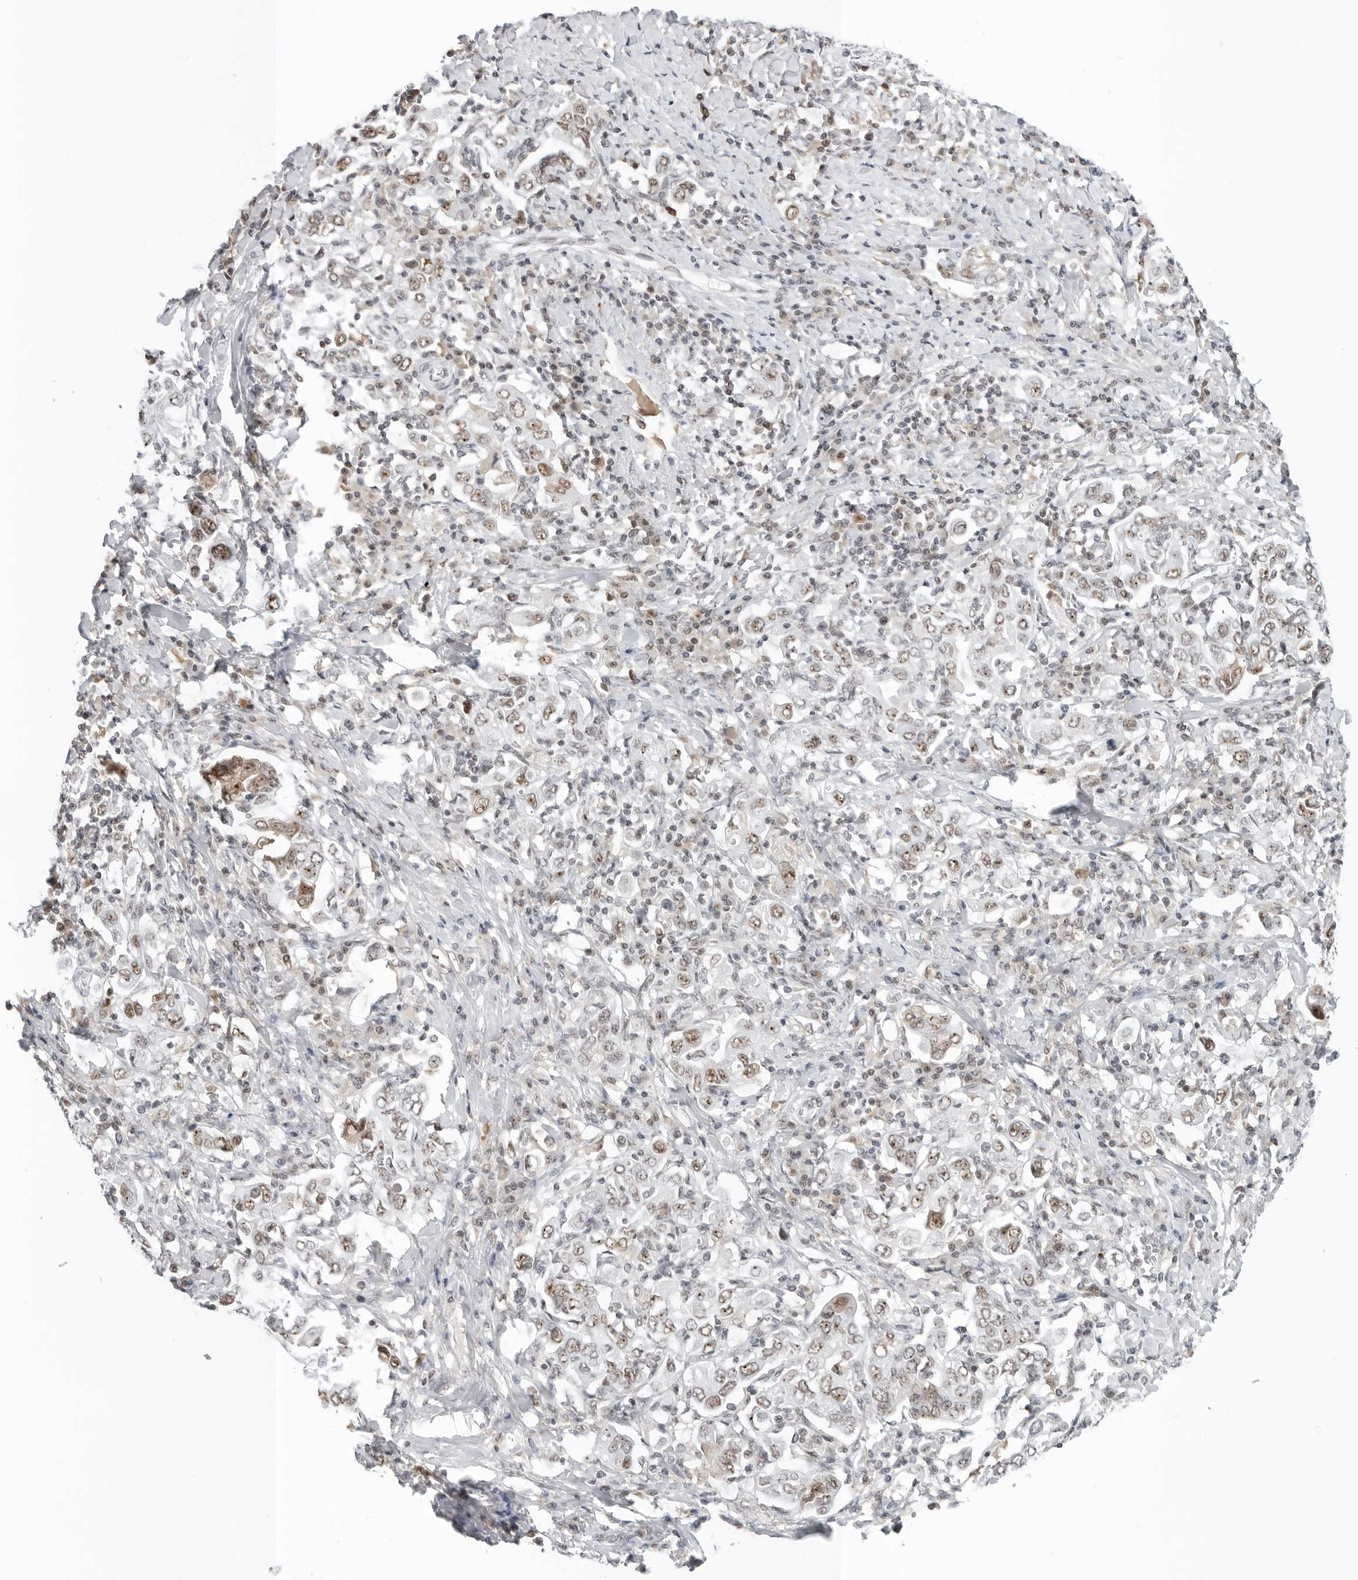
{"staining": {"intensity": "moderate", "quantity": ">75%", "location": "nuclear"}, "tissue": "stomach cancer", "cell_type": "Tumor cells", "image_type": "cancer", "snomed": [{"axis": "morphology", "description": "Adenocarcinoma, NOS"}, {"axis": "topography", "description": "Stomach, upper"}], "caption": "Immunohistochemical staining of adenocarcinoma (stomach) reveals moderate nuclear protein expression in about >75% of tumor cells.", "gene": "WRAP53", "patient": {"sex": "male", "age": 62}}